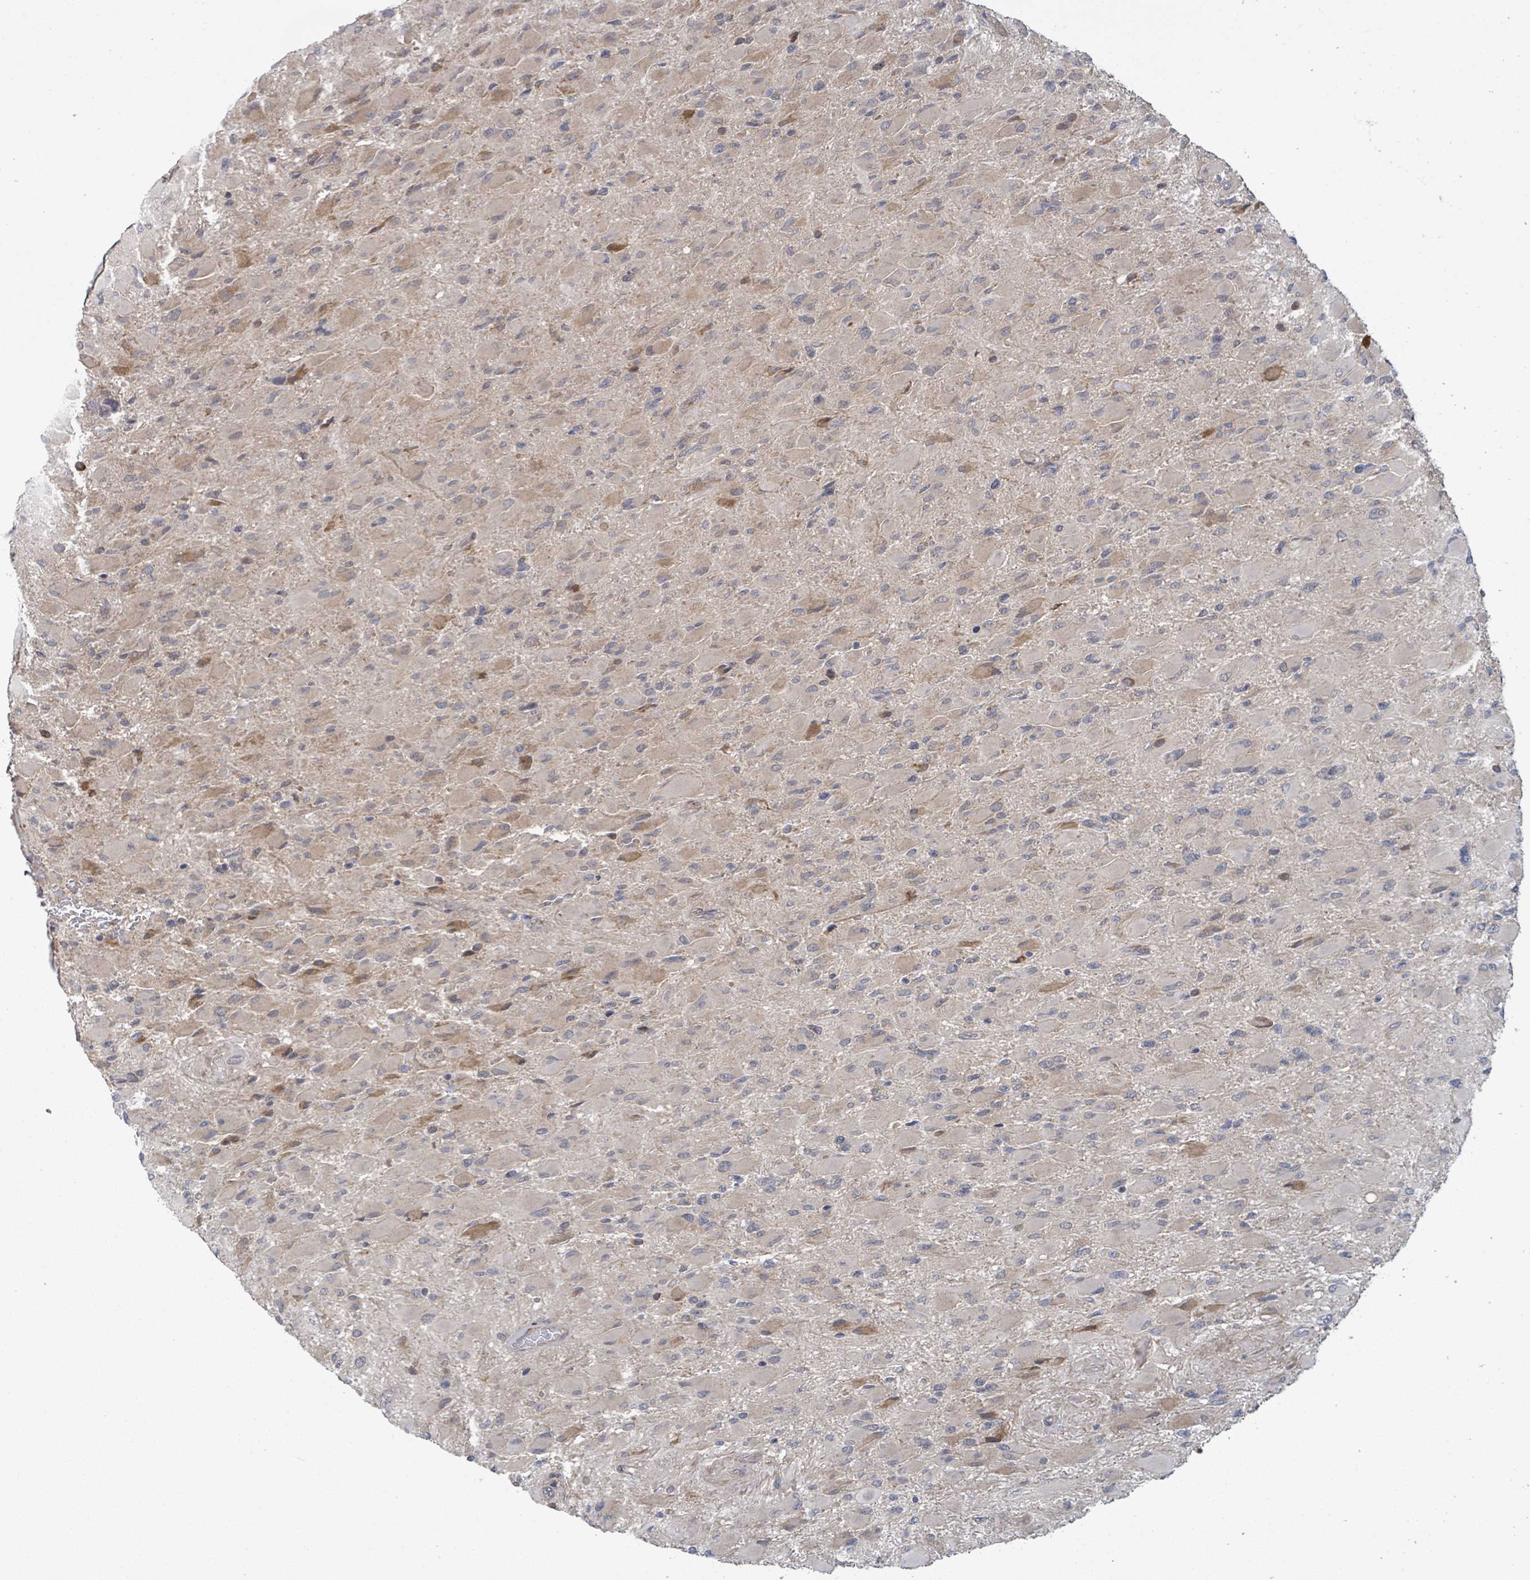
{"staining": {"intensity": "weak", "quantity": "<25%", "location": "cytoplasmic/membranous"}, "tissue": "glioma", "cell_type": "Tumor cells", "image_type": "cancer", "snomed": [{"axis": "morphology", "description": "Glioma, malignant, High grade"}, {"axis": "topography", "description": "Cerebral cortex"}], "caption": "DAB immunohistochemical staining of human malignant glioma (high-grade) exhibits no significant staining in tumor cells.", "gene": "SHROOM2", "patient": {"sex": "female", "age": 36}}